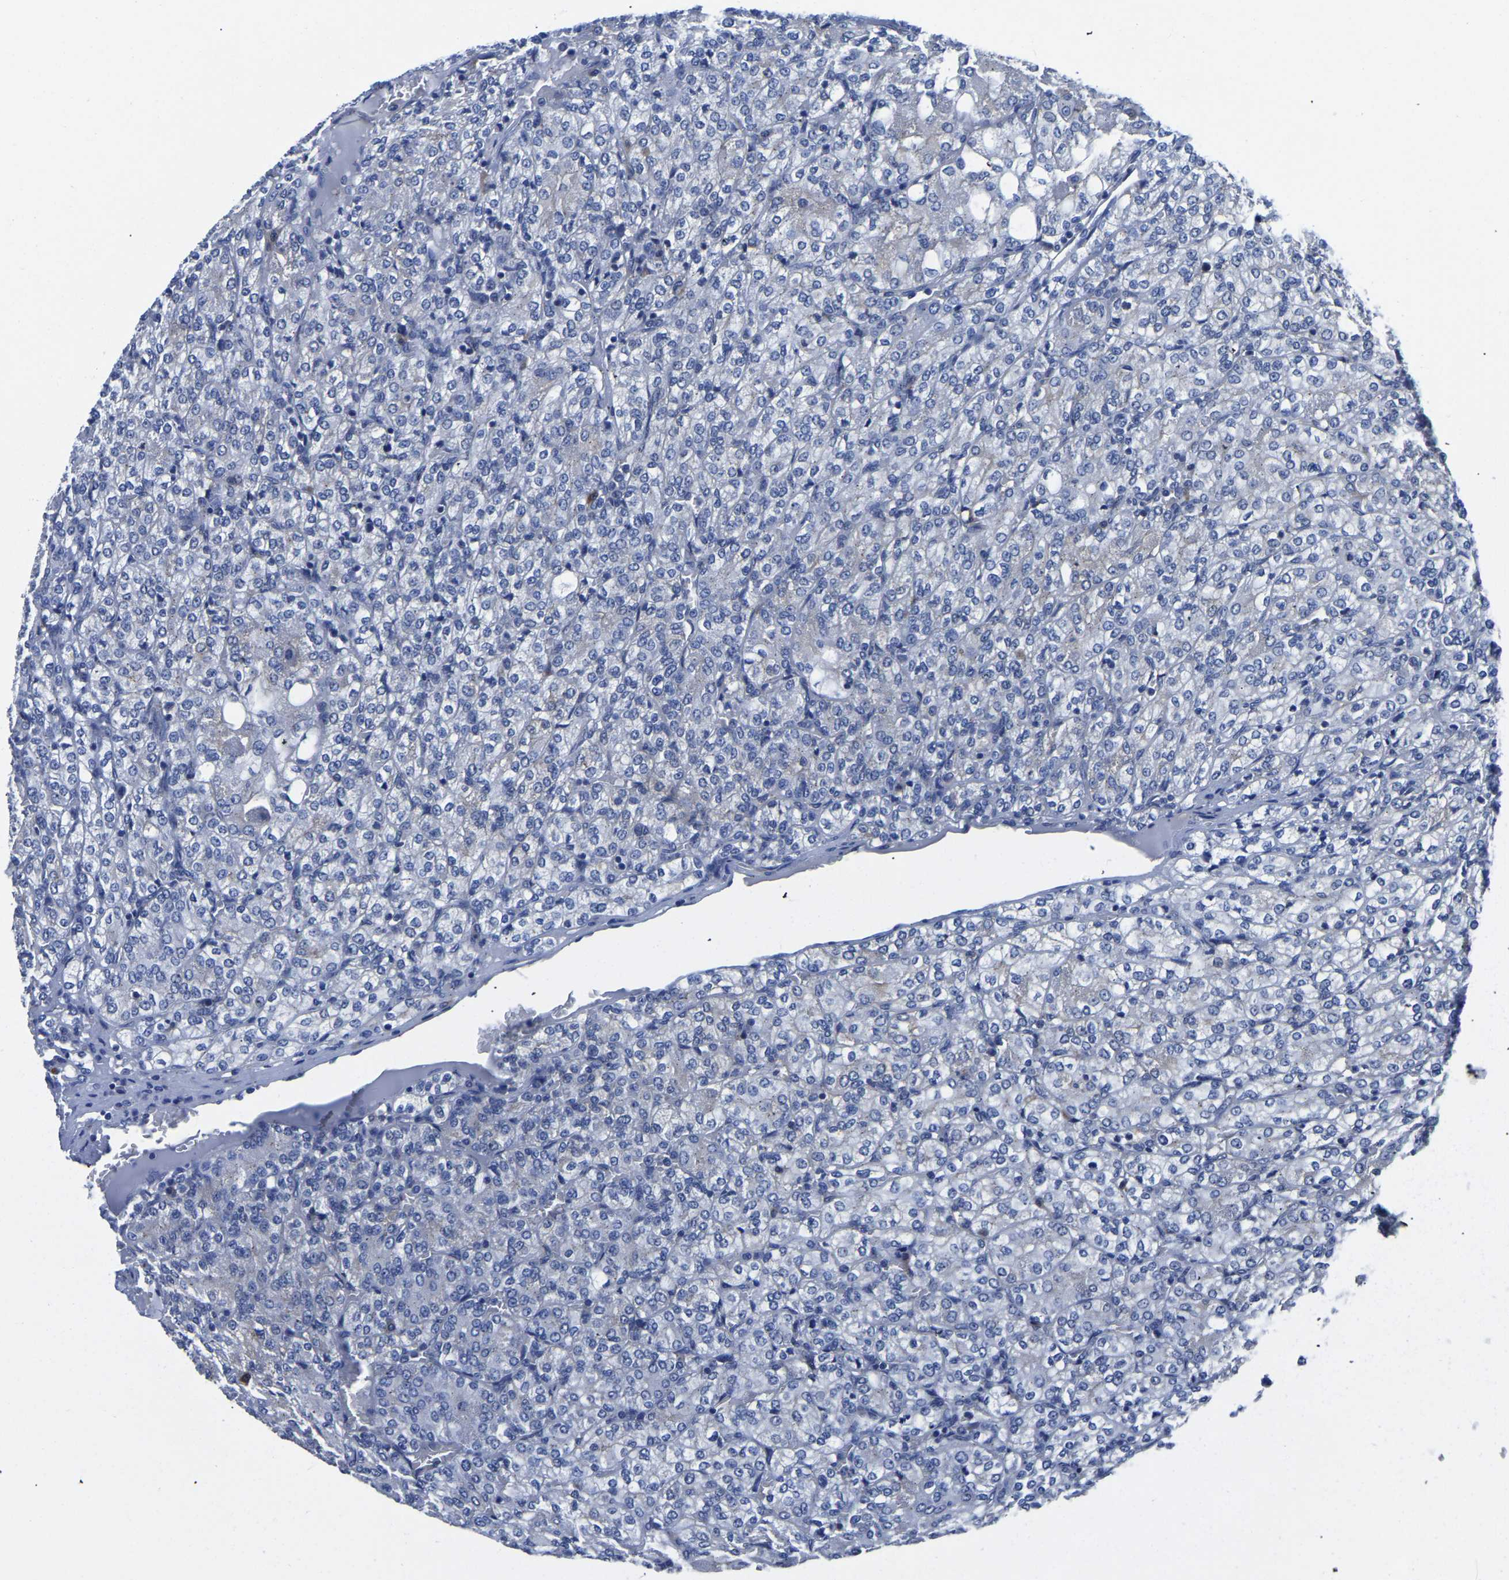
{"staining": {"intensity": "negative", "quantity": "none", "location": "none"}, "tissue": "renal cancer", "cell_type": "Tumor cells", "image_type": "cancer", "snomed": [{"axis": "morphology", "description": "Adenocarcinoma, NOS"}, {"axis": "topography", "description": "Kidney"}], "caption": "DAB (3,3'-diaminobenzidine) immunohistochemical staining of human renal cancer (adenocarcinoma) shows no significant positivity in tumor cells.", "gene": "TFG", "patient": {"sex": "male", "age": 77}}